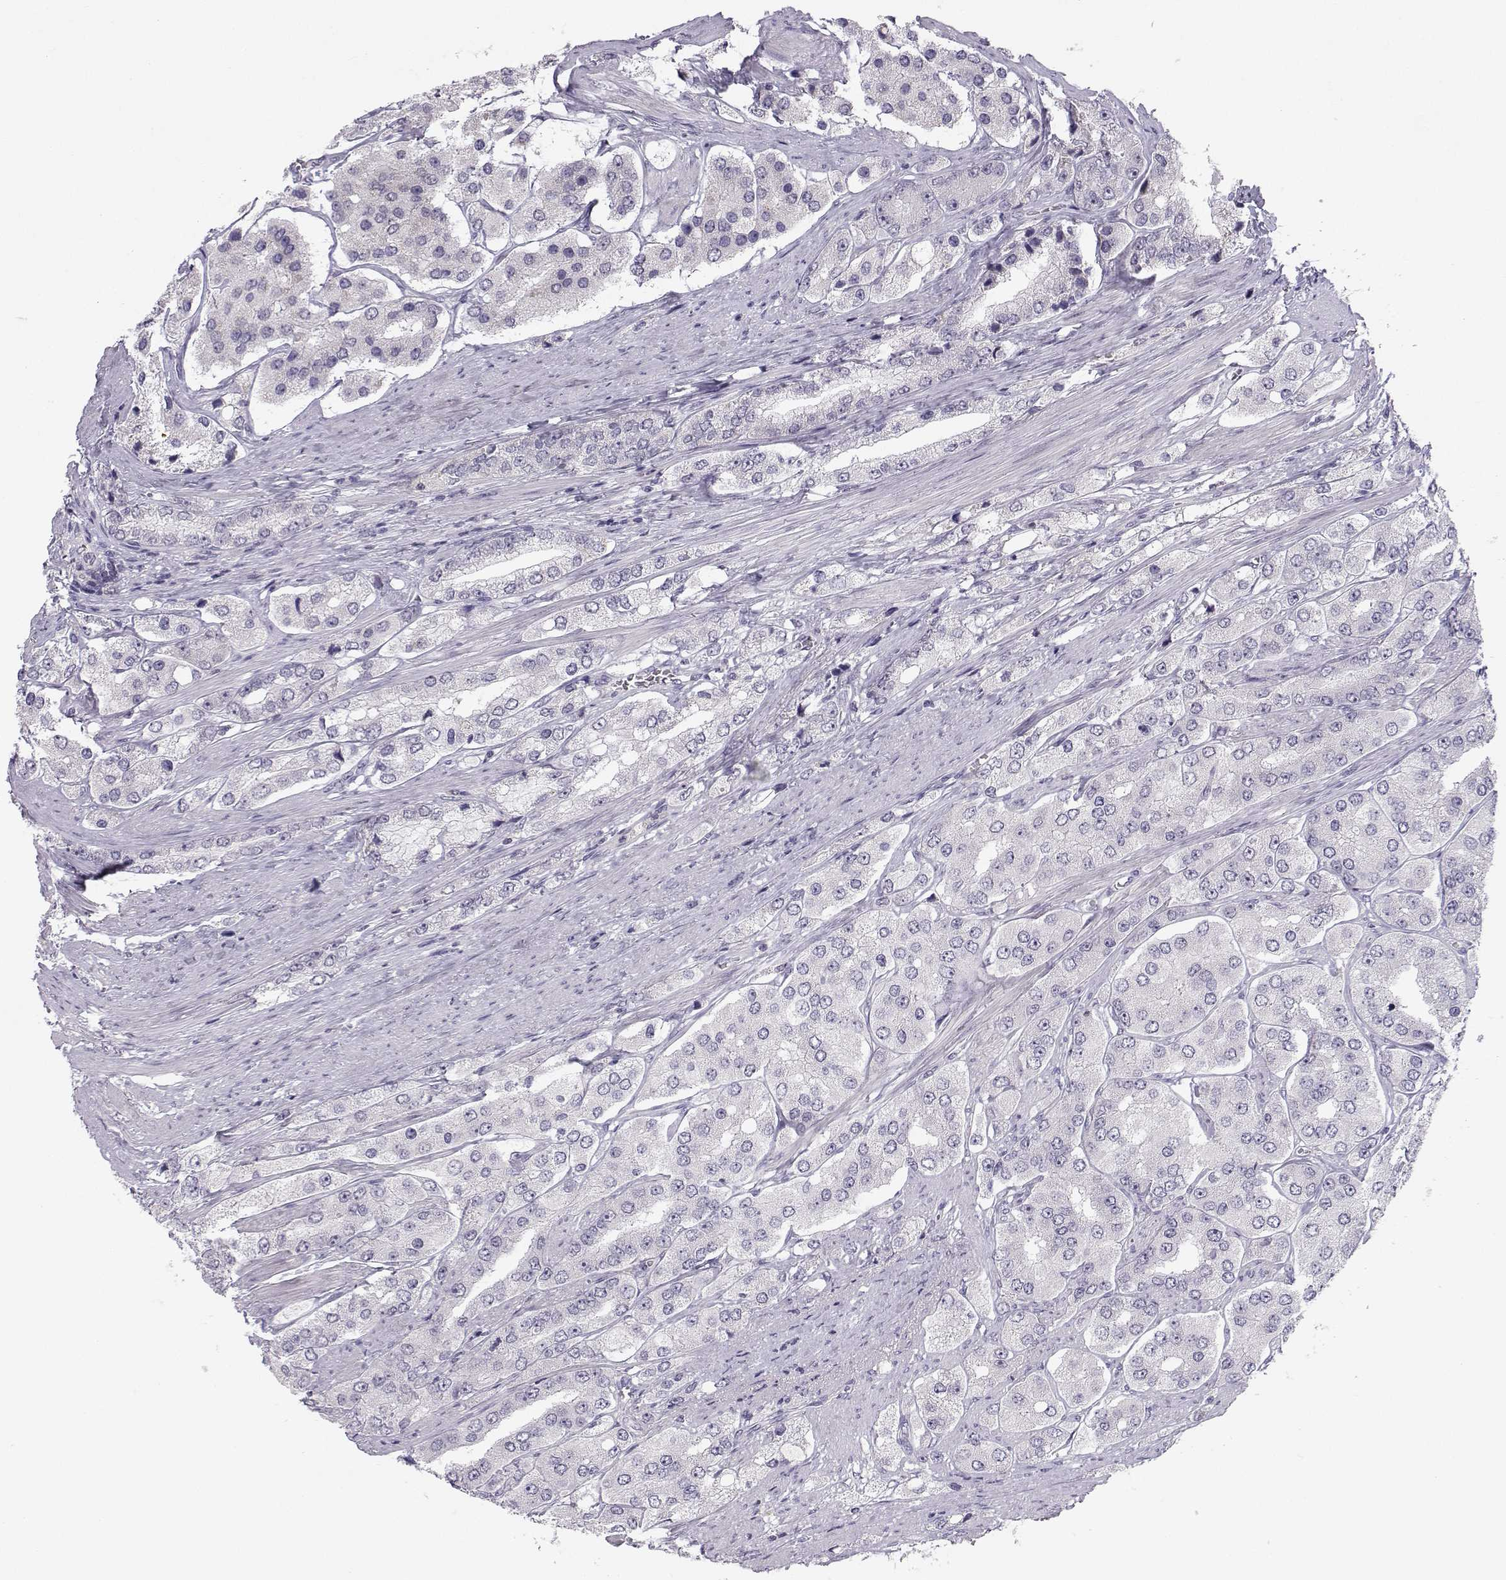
{"staining": {"intensity": "negative", "quantity": "none", "location": "none"}, "tissue": "prostate cancer", "cell_type": "Tumor cells", "image_type": "cancer", "snomed": [{"axis": "morphology", "description": "Adenocarcinoma, Low grade"}, {"axis": "topography", "description": "Prostate"}], "caption": "Immunohistochemistry (IHC) micrograph of neoplastic tissue: human low-grade adenocarcinoma (prostate) stained with DAB shows no significant protein expression in tumor cells.", "gene": "MROH7", "patient": {"sex": "male", "age": 69}}